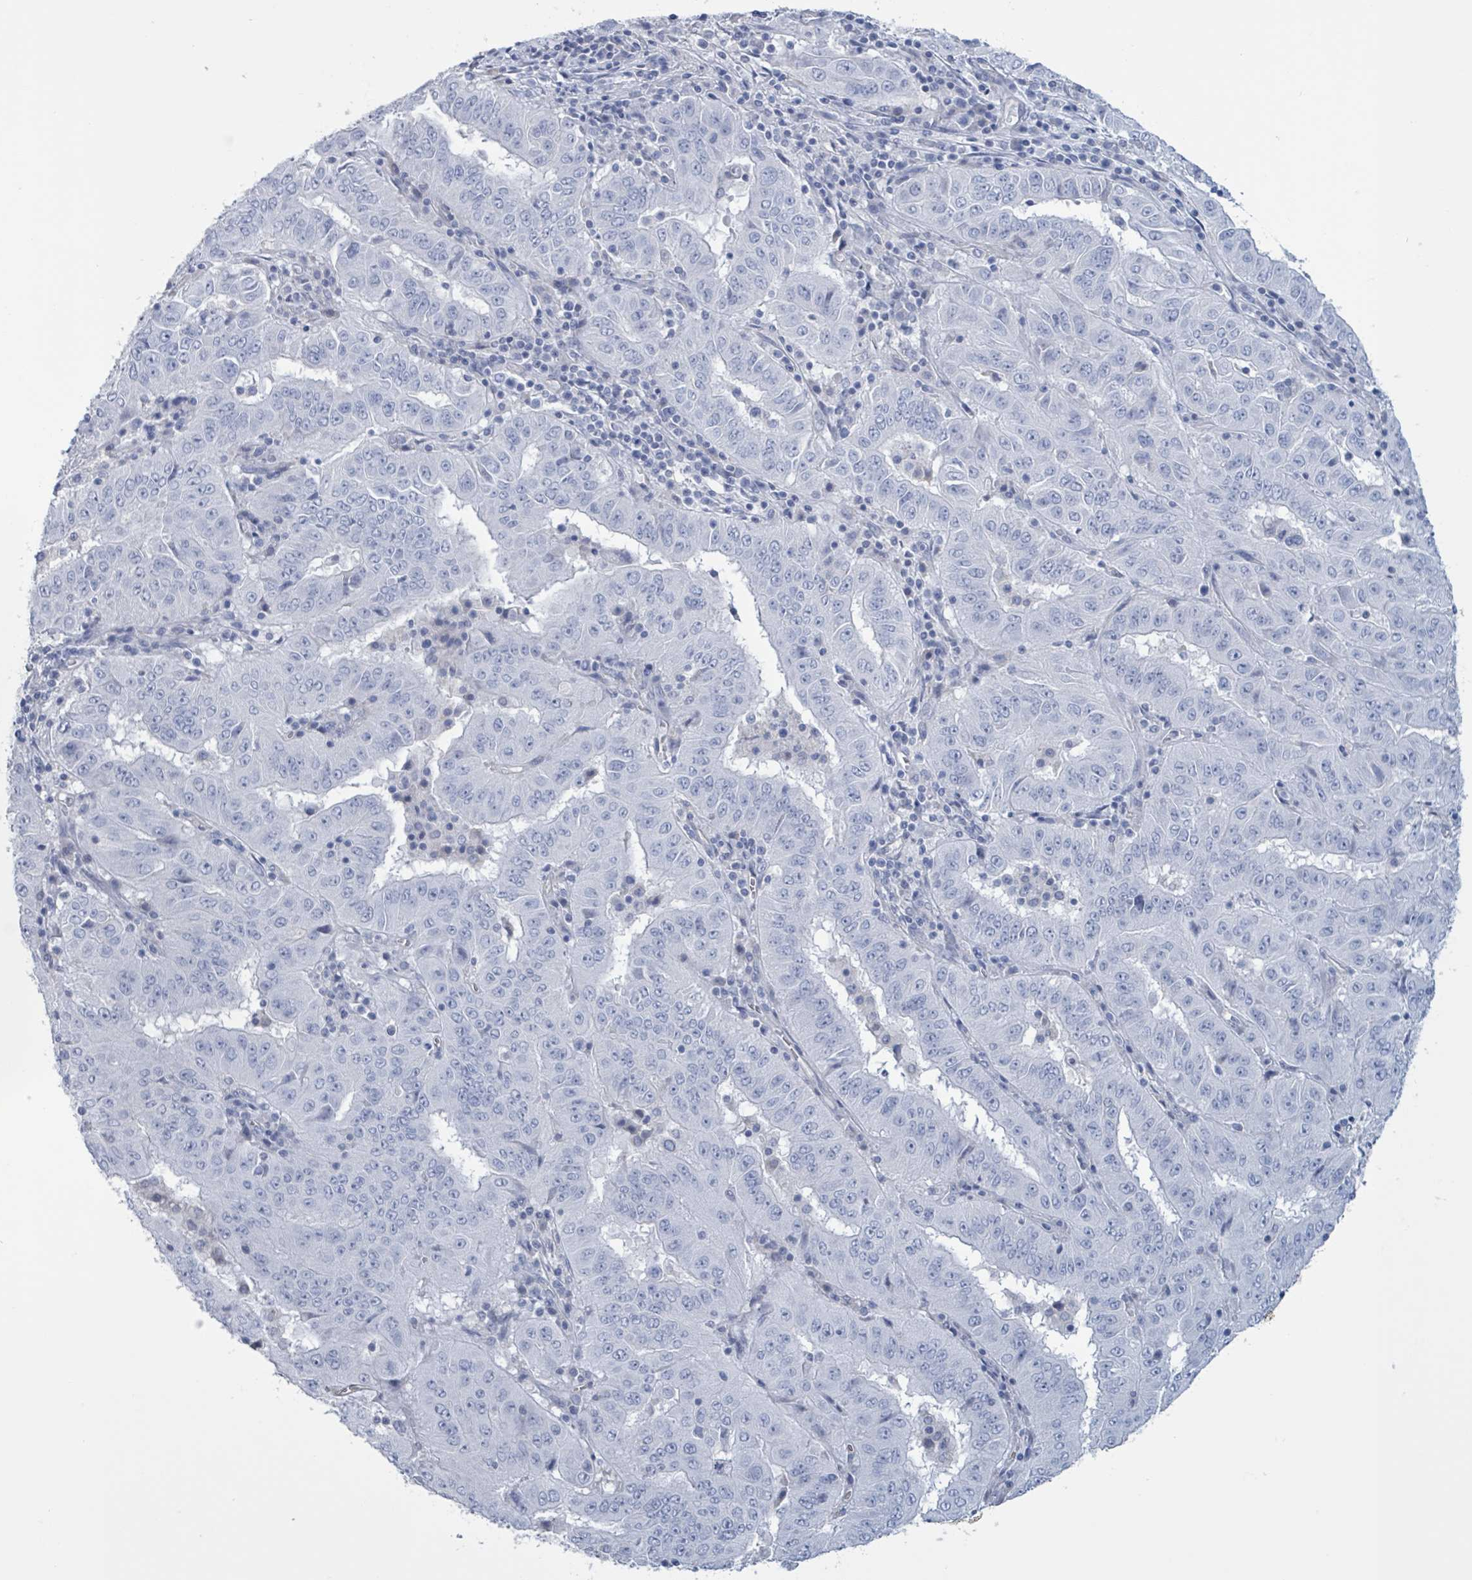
{"staining": {"intensity": "negative", "quantity": "none", "location": "none"}, "tissue": "pancreatic cancer", "cell_type": "Tumor cells", "image_type": "cancer", "snomed": [{"axis": "morphology", "description": "Adenocarcinoma, NOS"}, {"axis": "topography", "description": "Pancreas"}], "caption": "DAB immunohistochemical staining of human pancreatic cancer (adenocarcinoma) reveals no significant expression in tumor cells.", "gene": "CT45A5", "patient": {"sex": "male", "age": 63}}